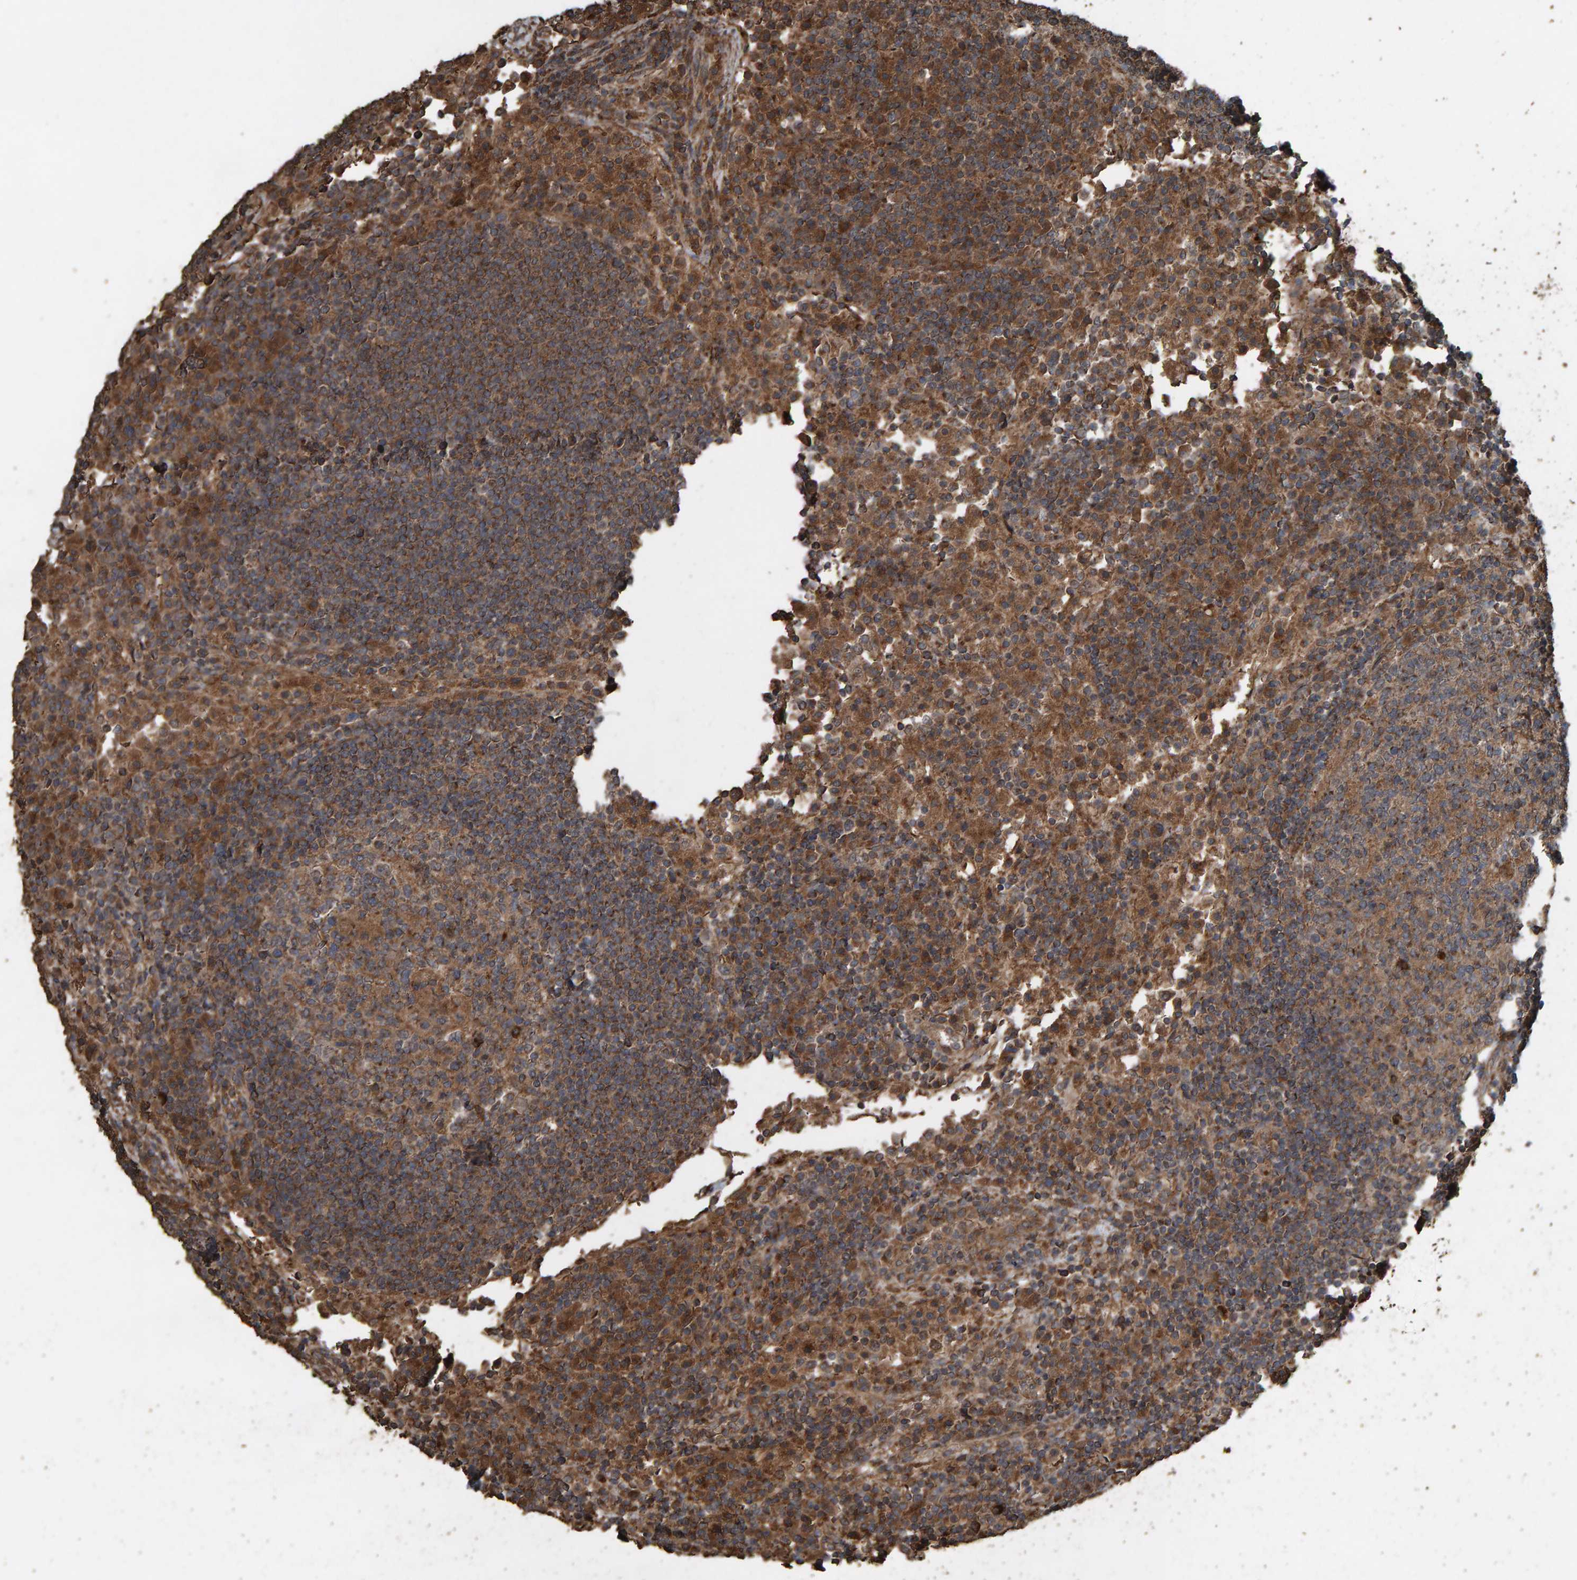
{"staining": {"intensity": "moderate", "quantity": ">75%", "location": "cytoplasmic/membranous"}, "tissue": "lymph node", "cell_type": "Germinal center cells", "image_type": "normal", "snomed": [{"axis": "morphology", "description": "Normal tissue, NOS"}, {"axis": "topography", "description": "Lymph node"}], "caption": "Lymph node stained for a protein (brown) demonstrates moderate cytoplasmic/membranous positive staining in approximately >75% of germinal center cells.", "gene": "DUS1L", "patient": {"sex": "female", "age": 53}}